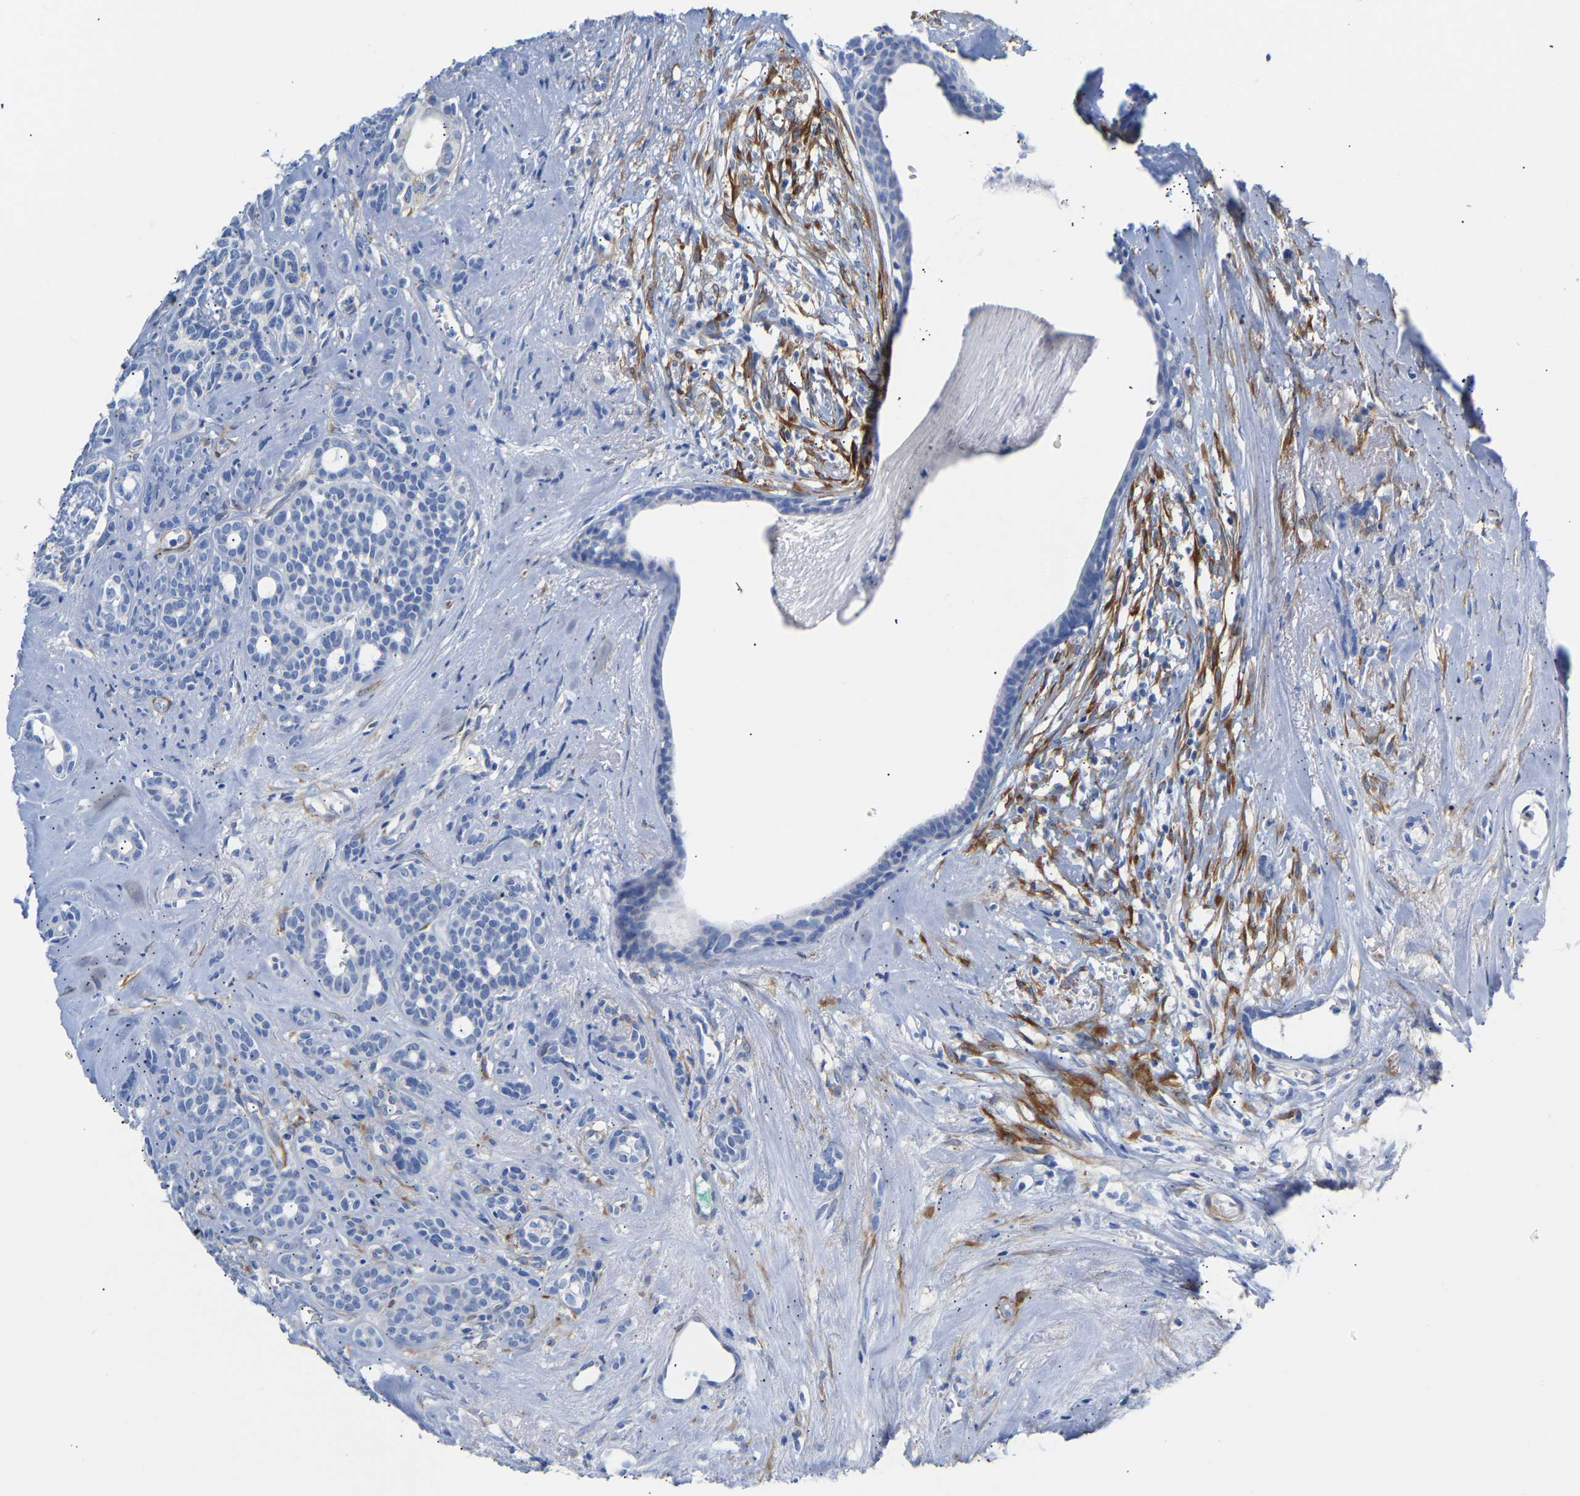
{"staining": {"intensity": "negative", "quantity": "none", "location": "none"}, "tissue": "head and neck cancer", "cell_type": "Tumor cells", "image_type": "cancer", "snomed": [{"axis": "morphology", "description": "Adenocarcinoma, NOS"}, {"axis": "topography", "description": "Salivary gland, NOS"}, {"axis": "topography", "description": "Head-Neck"}], "caption": "The photomicrograph demonstrates no significant expression in tumor cells of head and neck cancer. (Immunohistochemistry (ihc), brightfield microscopy, high magnification).", "gene": "AMPH", "patient": {"sex": "female", "age": 76}}